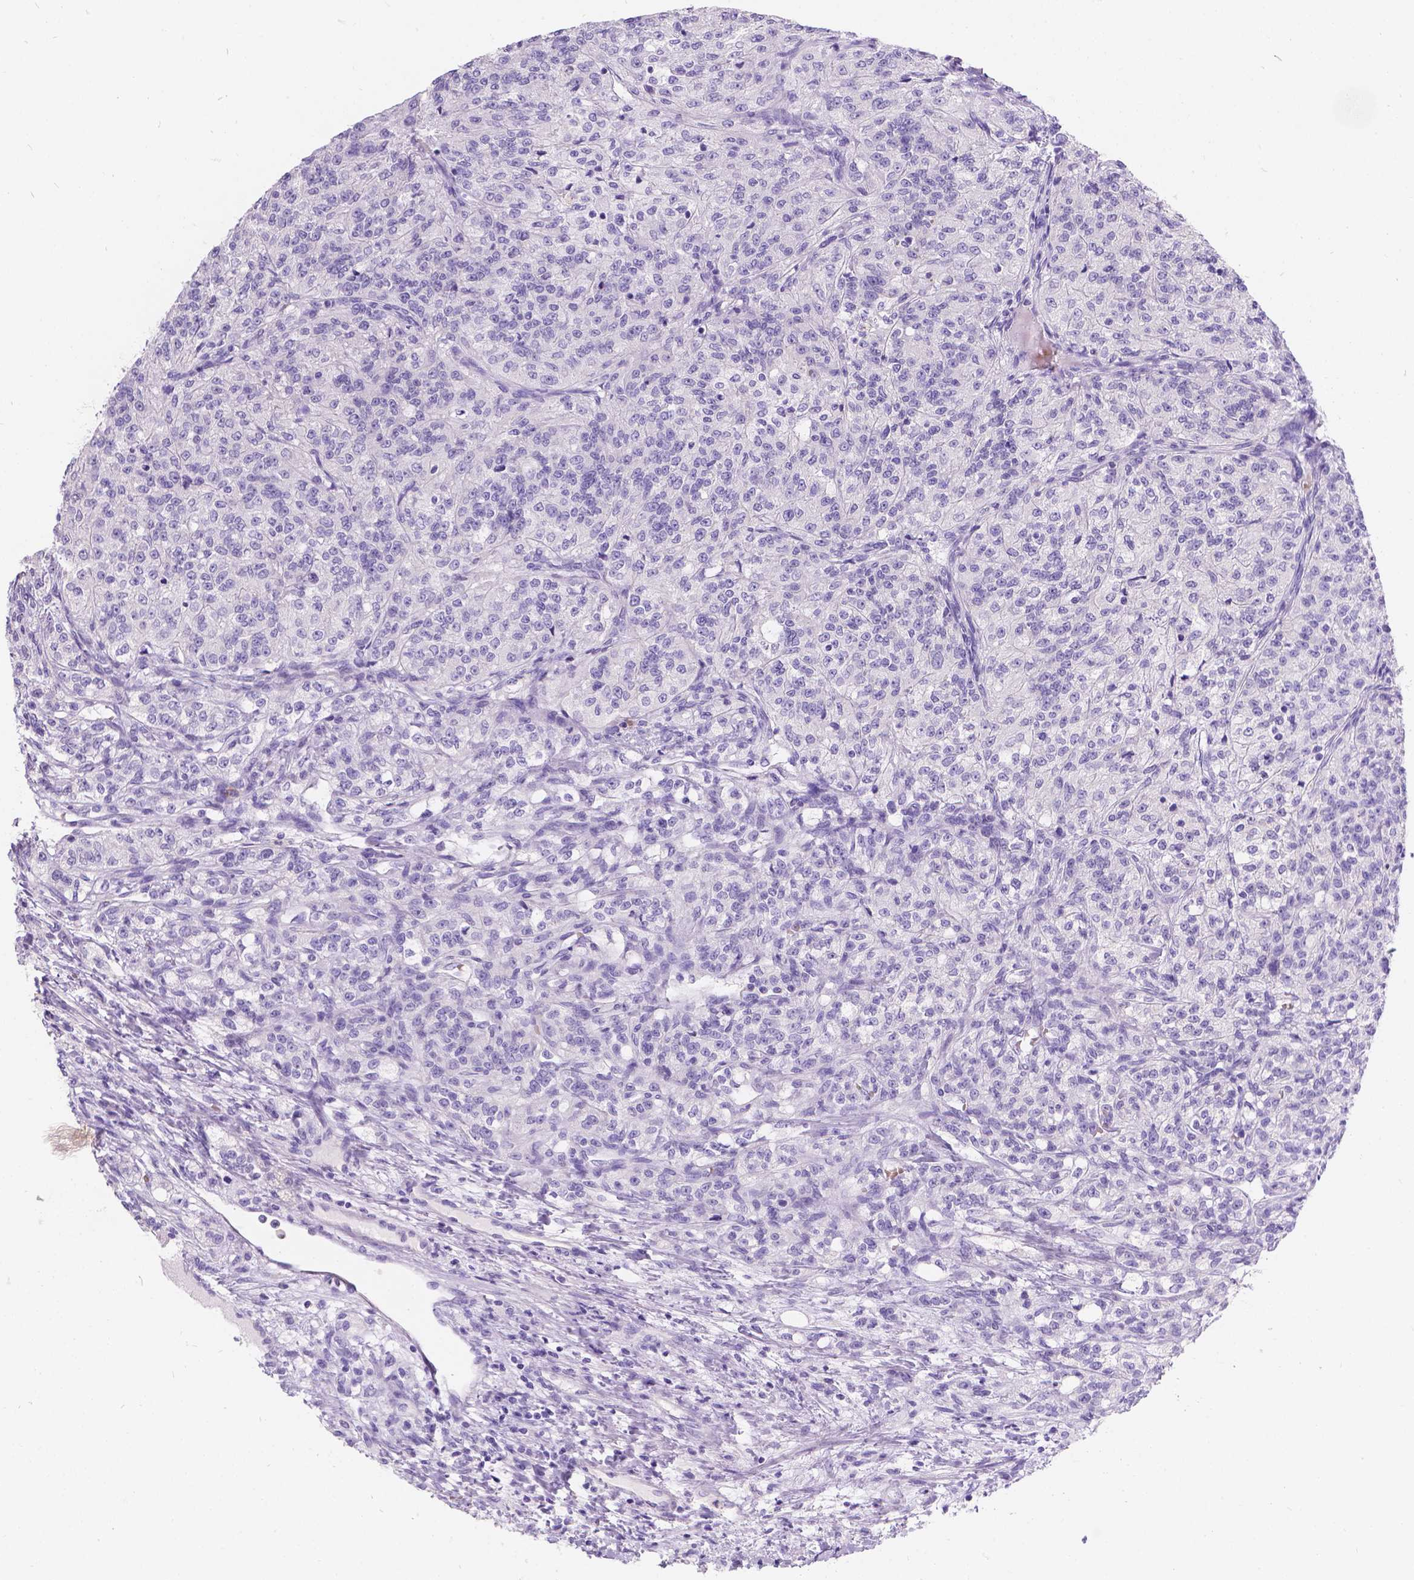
{"staining": {"intensity": "negative", "quantity": "none", "location": "none"}, "tissue": "renal cancer", "cell_type": "Tumor cells", "image_type": "cancer", "snomed": [{"axis": "morphology", "description": "Adenocarcinoma, NOS"}, {"axis": "topography", "description": "Kidney"}], "caption": "This is an immunohistochemistry (IHC) image of renal cancer (adenocarcinoma). There is no positivity in tumor cells.", "gene": "GNRHR", "patient": {"sex": "female", "age": 63}}